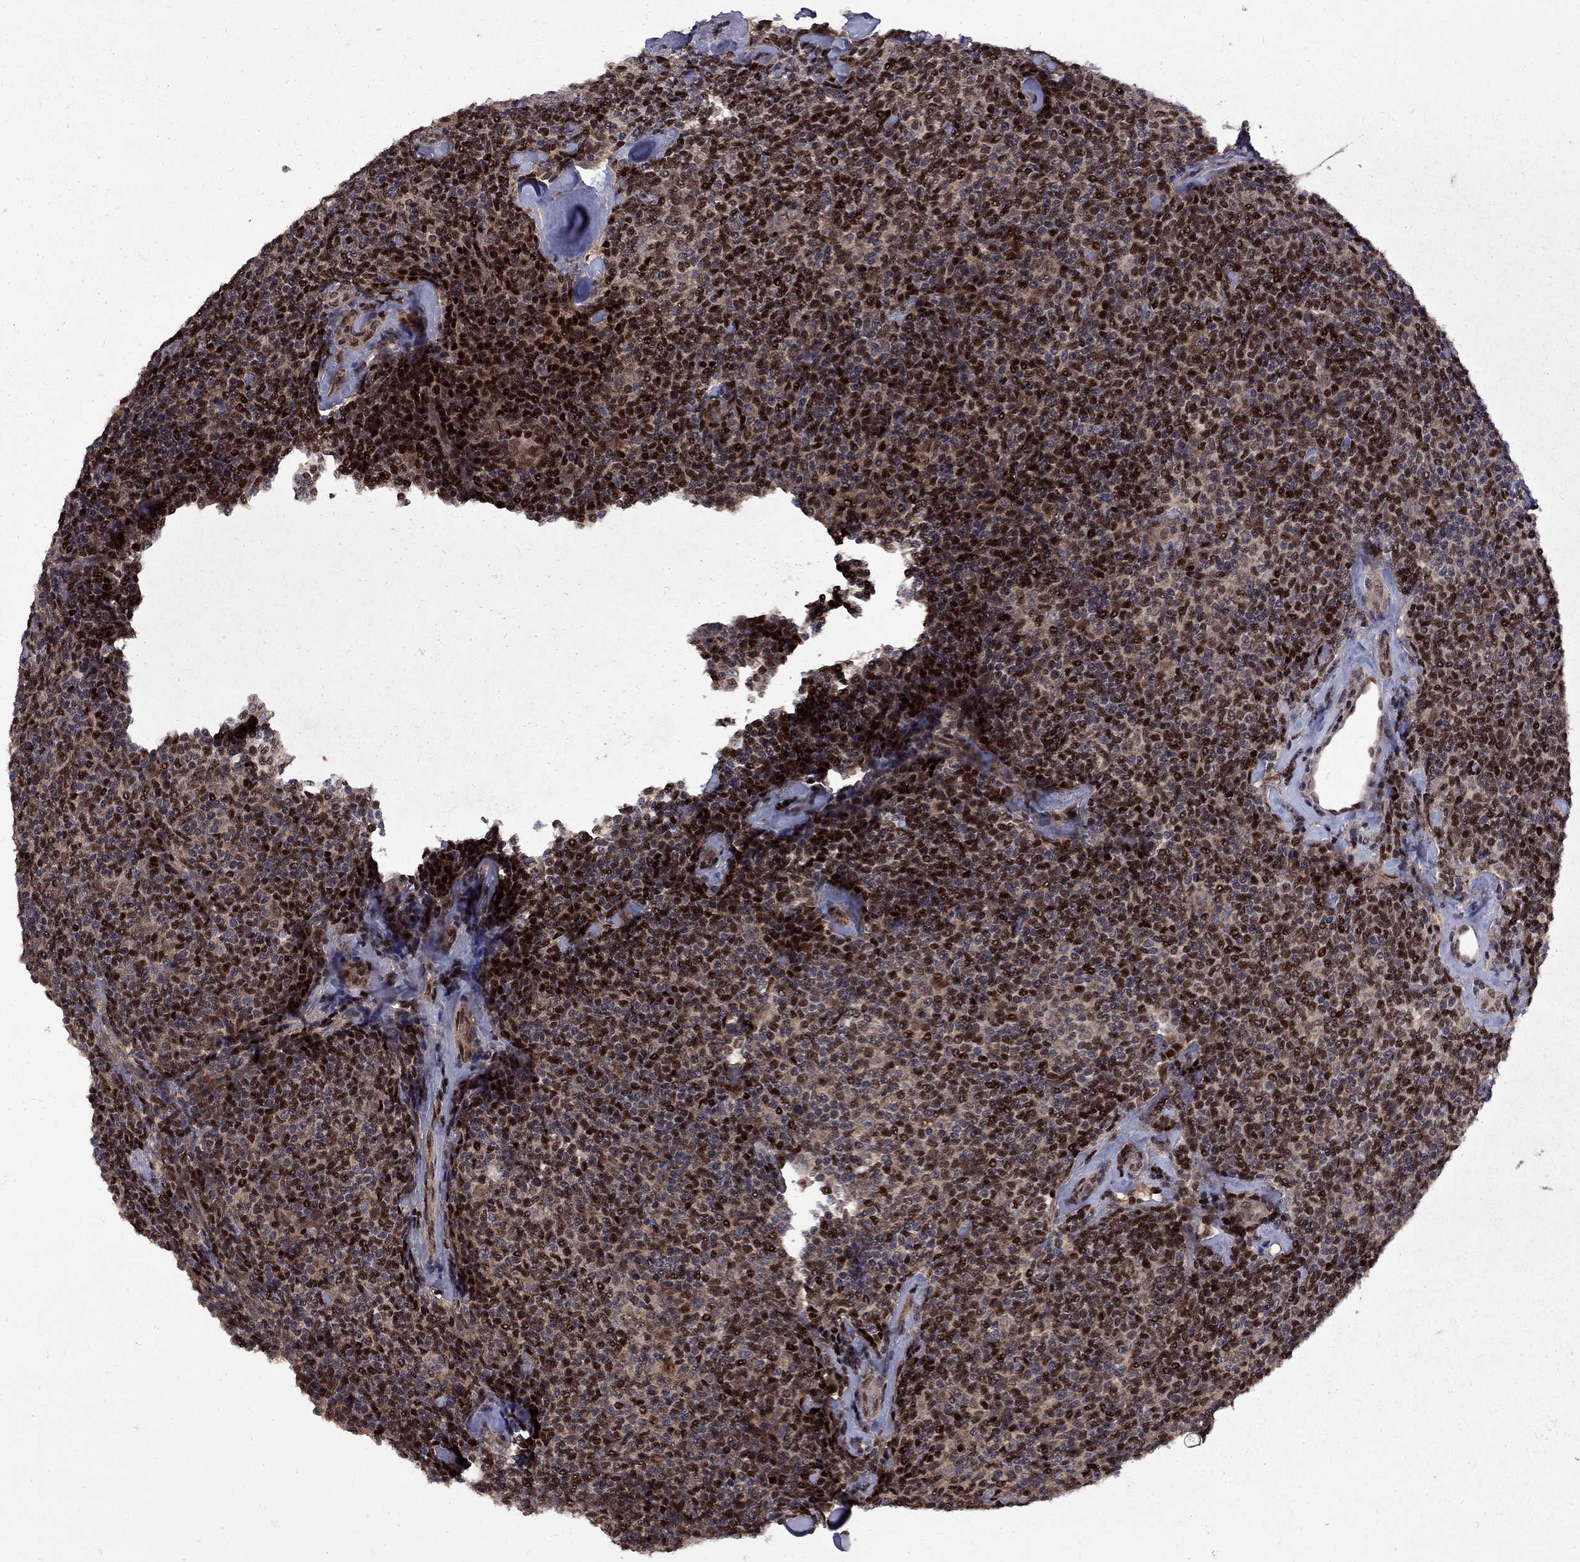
{"staining": {"intensity": "strong", "quantity": "25%-75%", "location": "nuclear"}, "tissue": "lymphoma", "cell_type": "Tumor cells", "image_type": "cancer", "snomed": [{"axis": "morphology", "description": "Malignant lymphoma, non-Hodgkin's type, Low grade"}, {"axis": "topography", "description": "Lymph node"}], "caption": "Immunohistochemical staining of lymphoma reveals high levels of strong nuclear staining in about 25%-75% of tumor cells. (DAB (3,3'-diaminobenzidine) IHC with brightfield microscopy, high magnification).", "gene": "IPP", "patient": {"sex": "female", "age": 56}}